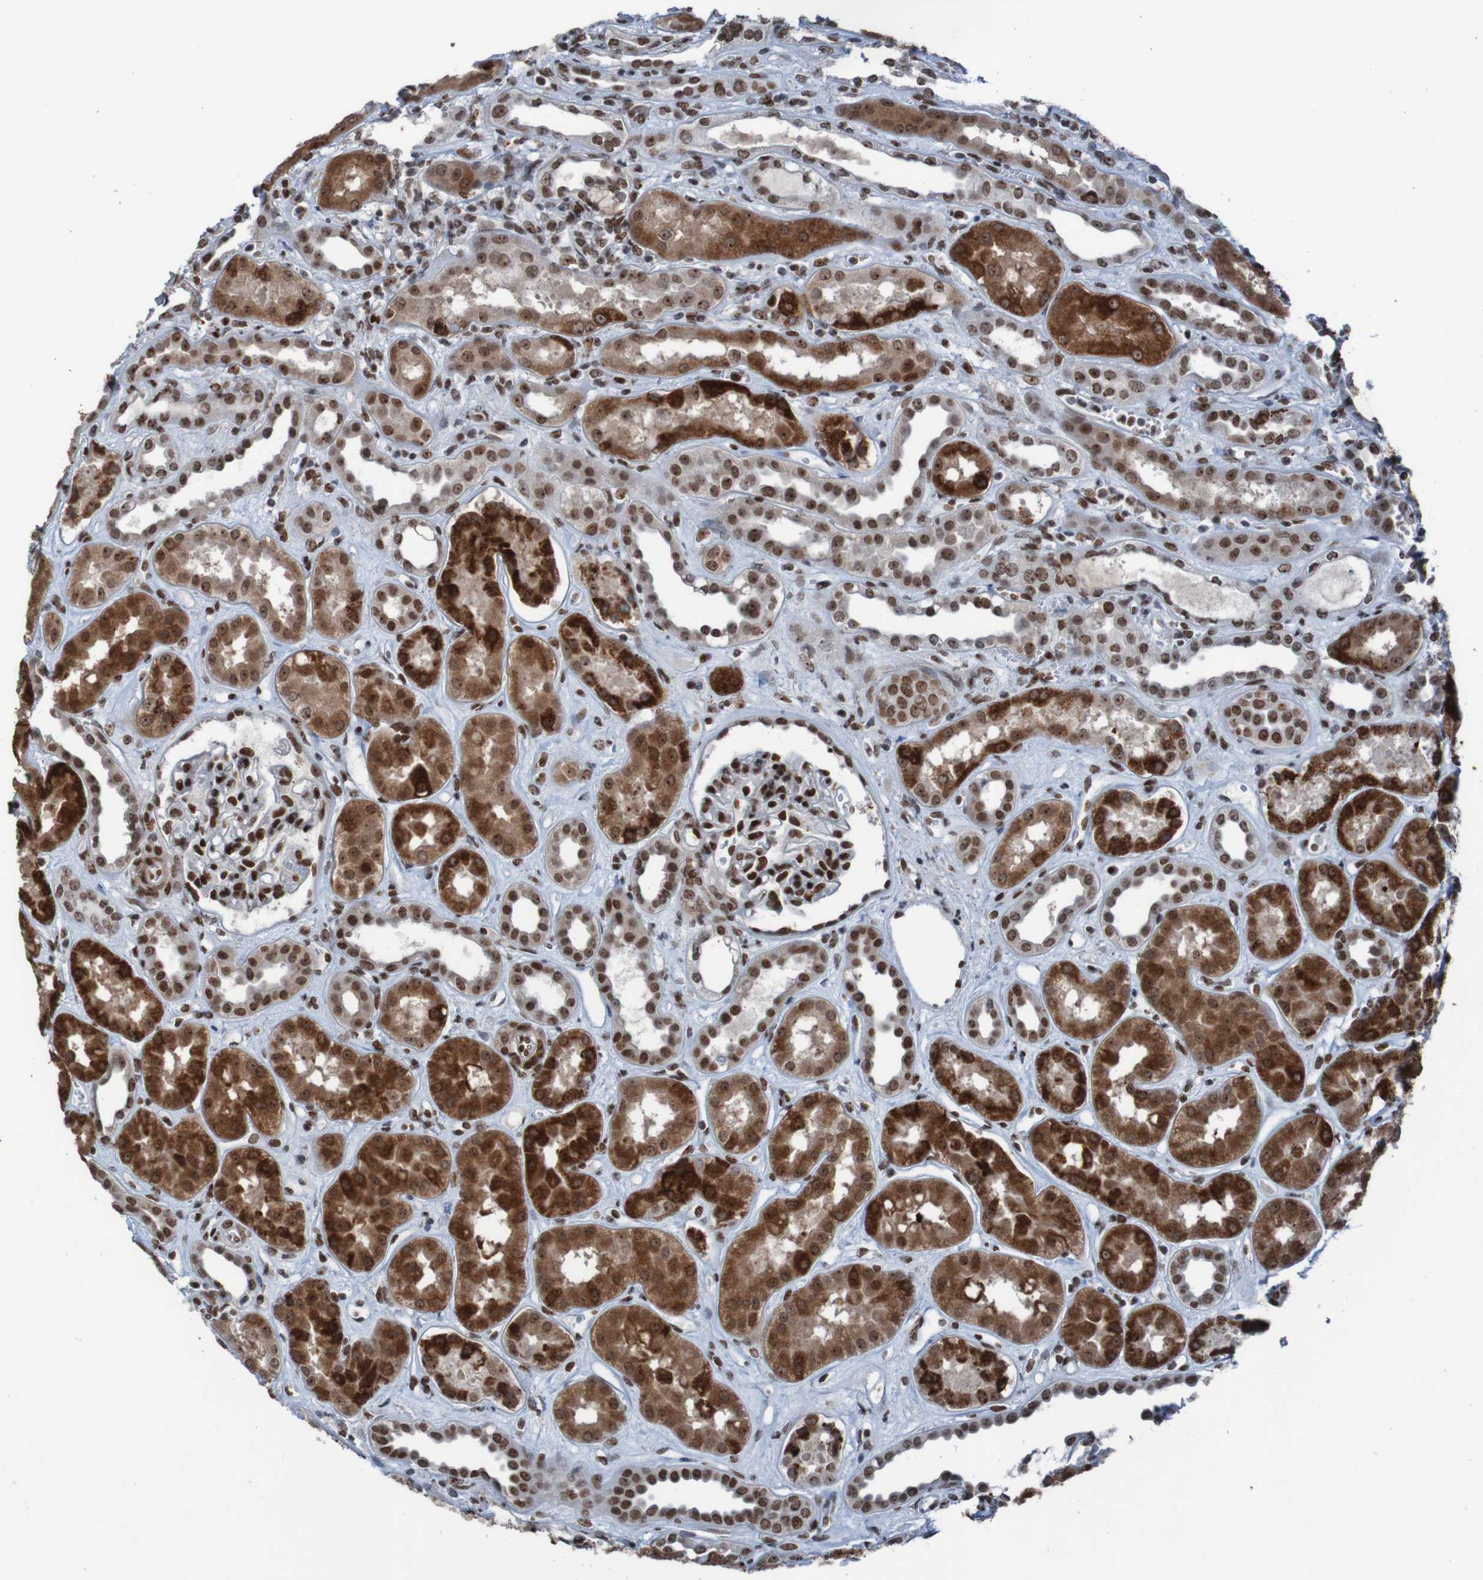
{"staining": {"intensity": "strong", "quantity": ">75%", "location": "nuclear"}, "tissue": "kidney", "cell_type": "Cells in glomeruli", "image_type": "normal", "snomed": [{"axis": "morphology", "description": "Normal tissue, NOS"}, {"axis": "topography", "description": "Kidney"}], "caption": "Protein staining displays strong nuclear staining in approximately >75% of cells in glomeruli in benign kidney. The staining was performed using DAB (3,3'-diaminobenzidine) to visualize the protein expression in brown, while the nuclei were stained in blue with hematoxylin (Magnification: 20x).", "gene": "PHF2", "patient": {"sex": "male", "age": 59}}